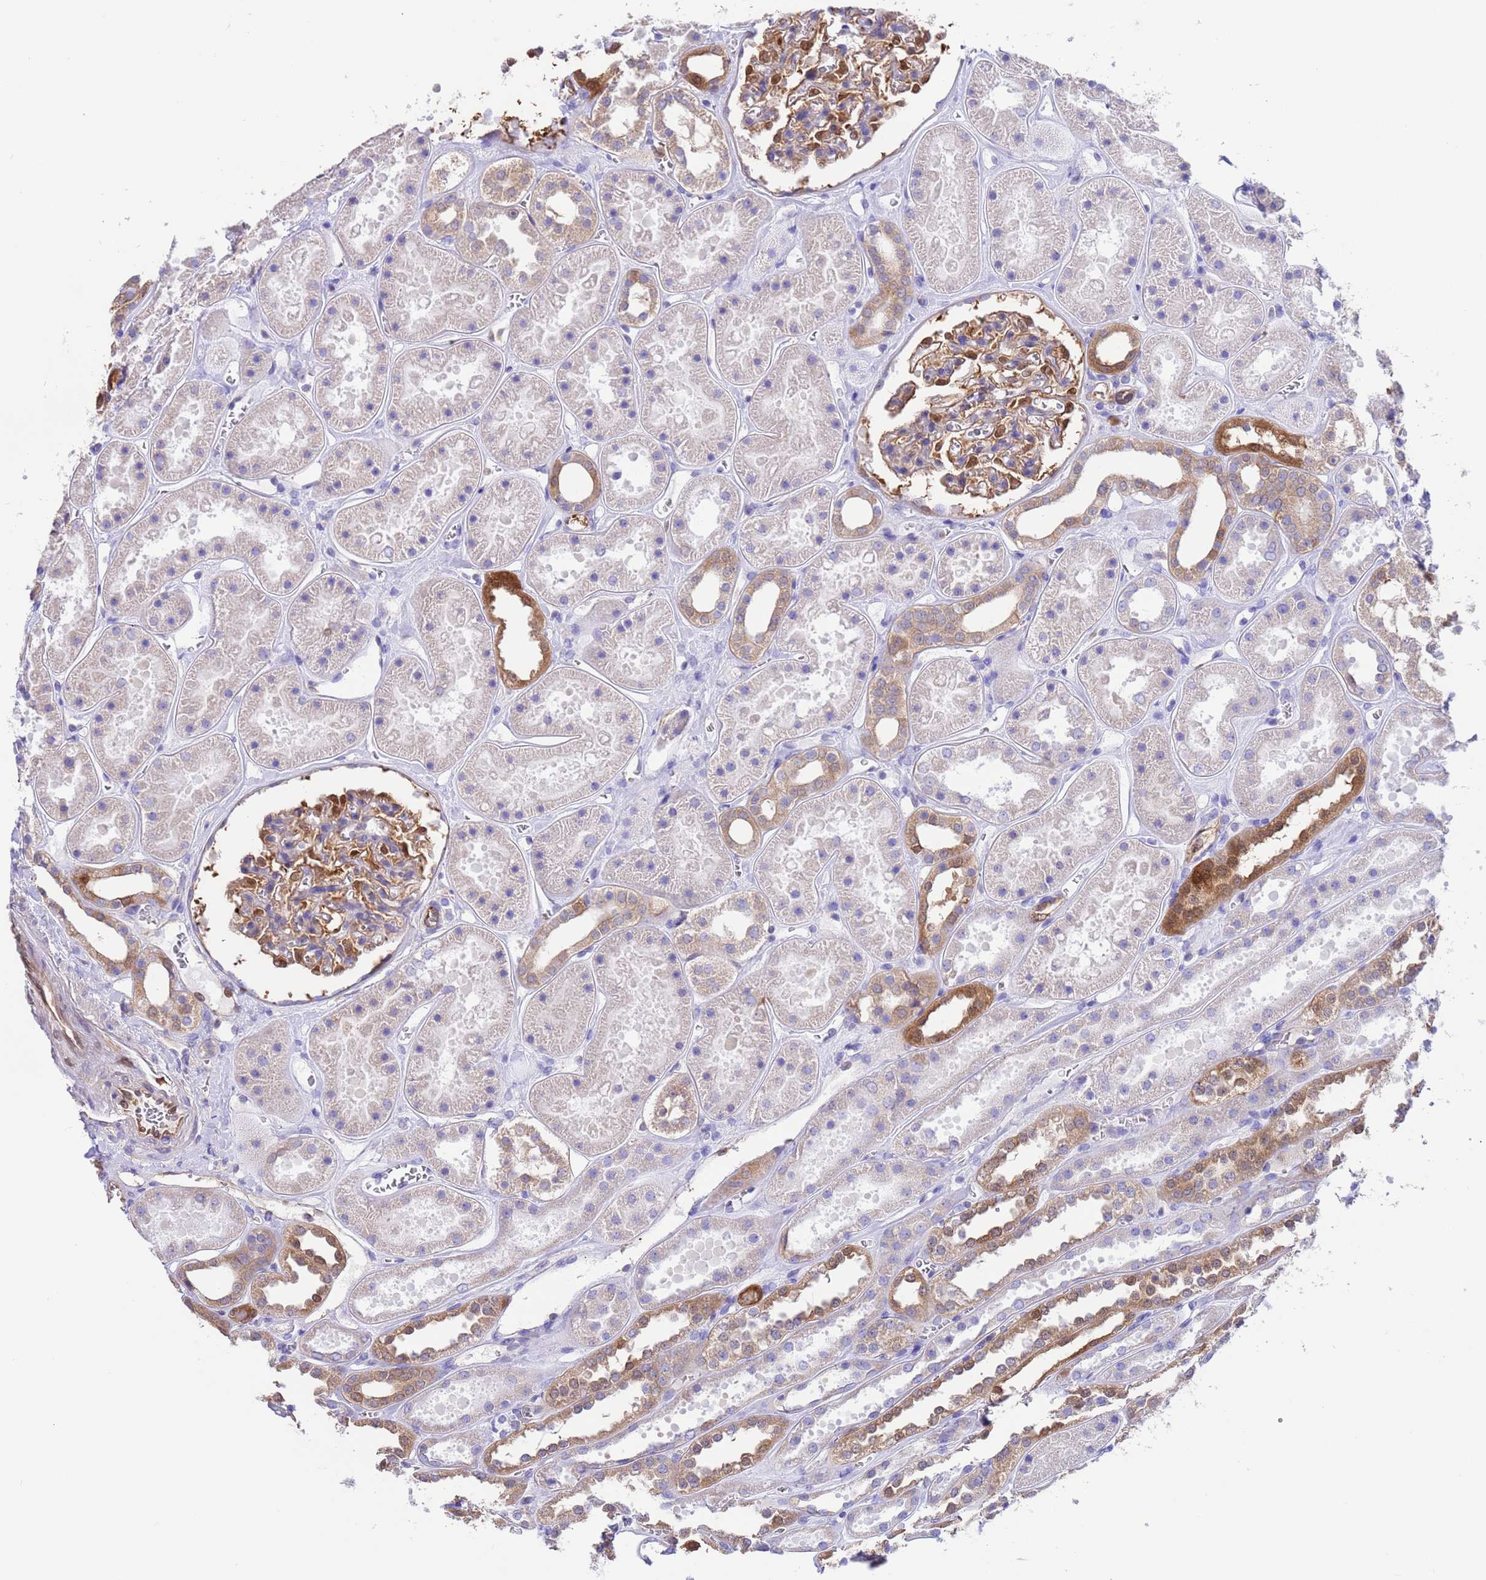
{"staining": {"intensity": "moderate", "quantity": "<25%", "location": "cytoplasmic/membranous,nuclear"}, "tissue": "kidney", "cell_type": "Cells in glomeruli", "image_type": "normal", "snomed": [{"axis": "morphology", "description": "Normal tissue, NOS"}, {"axis": "topography", "description": "Kidney"}], "caption": "IHC (DAB) staining of unremarkable human kidney exhibits moderate cytoplasmic/membranous,nuclear protein expression in about <25% of cells in glomeruli.", "gene": "C6orf47", "patient": {"sex": "female", "age": 41}}